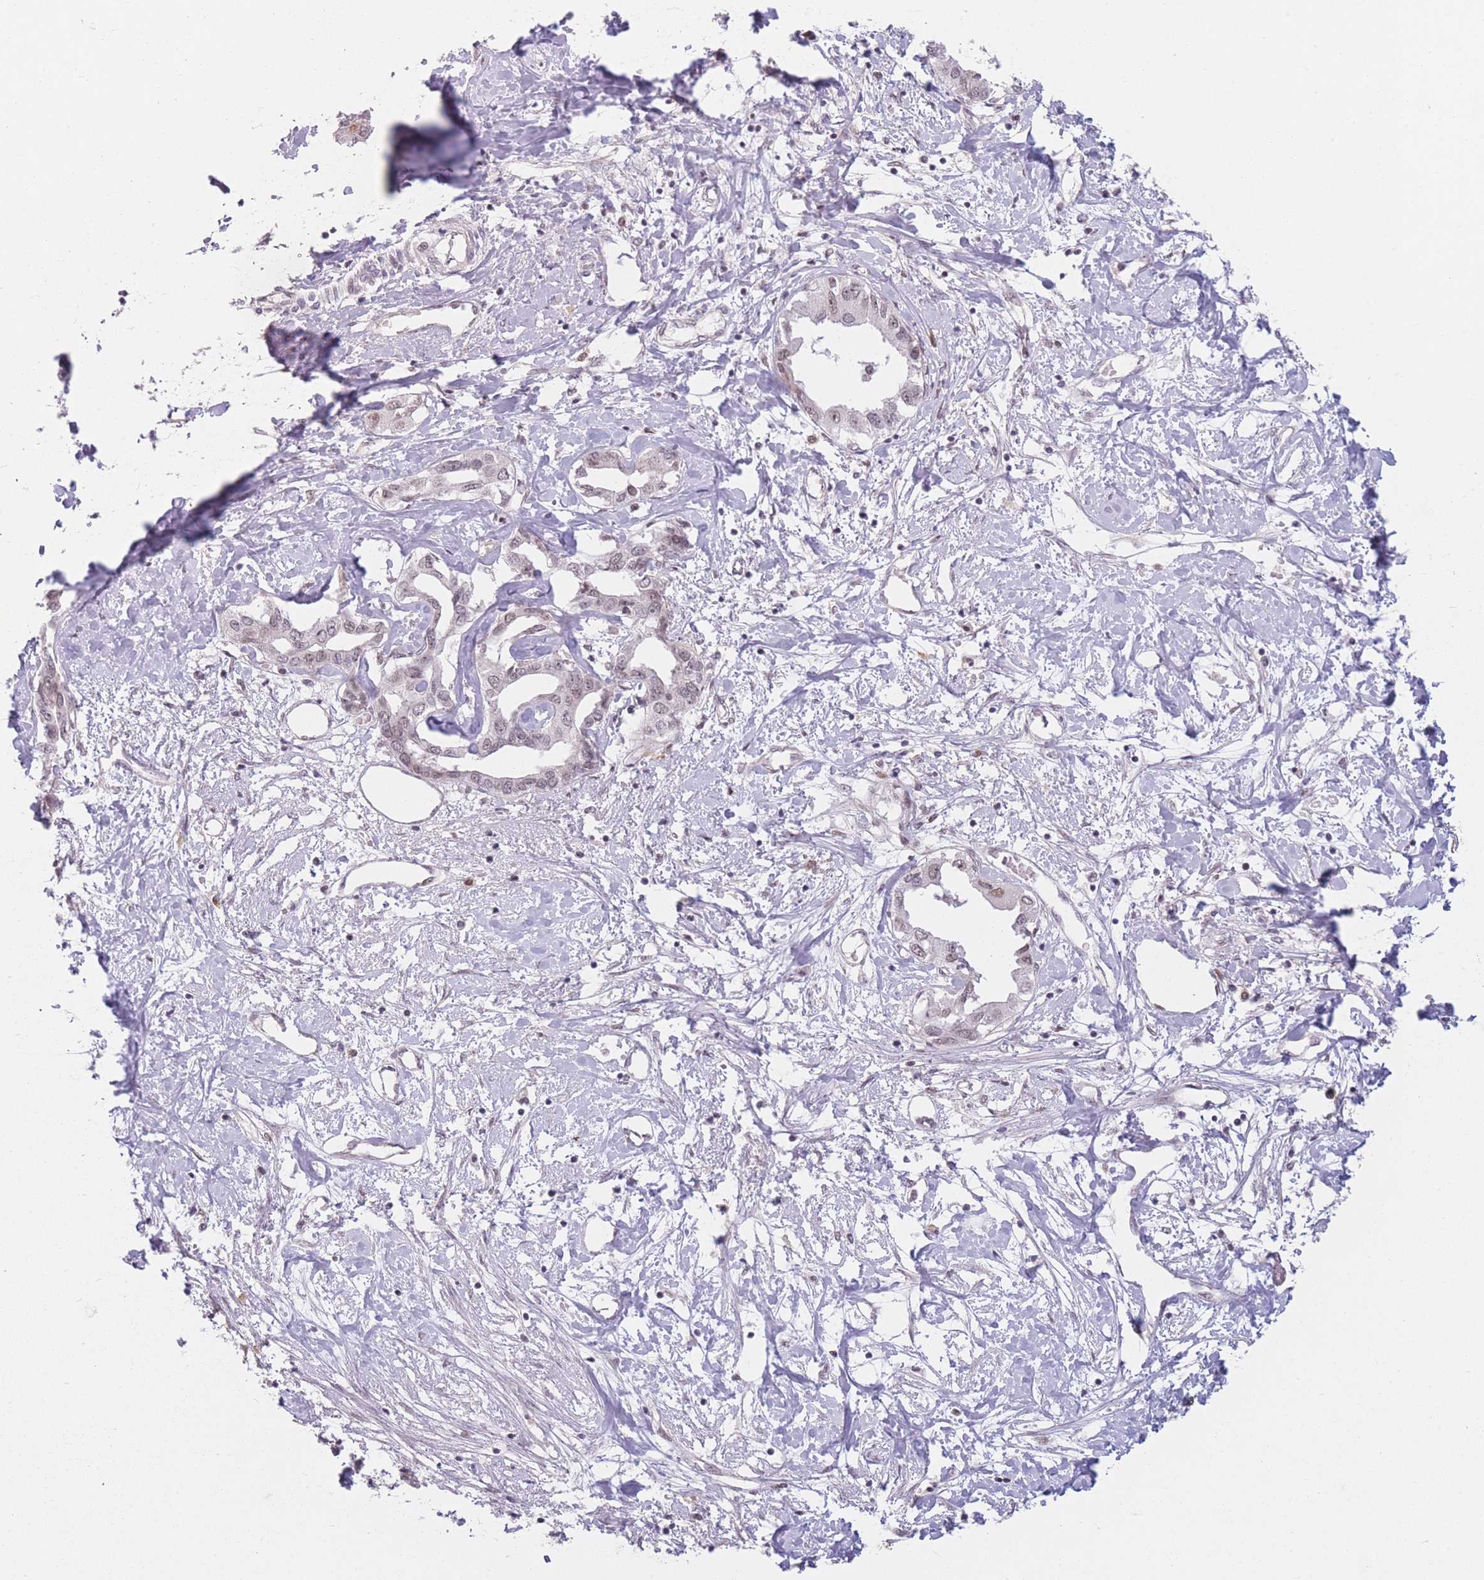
{"staining": {"intensity": "weak", "quantity": ">75%", "location": "nuclear"}, "tissue": "liver cancer", "cell_type": "Tumor cells", "image_type": "cancer", "snomed": [{"axis": "morphology", "description": "Cholangiocarcinoma"}, {"axis": "topography", "description": "Liver"}], "caption": "Immunohistochemical staining of liver cancer reveals low levels of weak nuclear protein staining in approximately >75% of tumor cells.", "gene": "SUPT6H", "patient": {"sex": "male", "age": 59}}